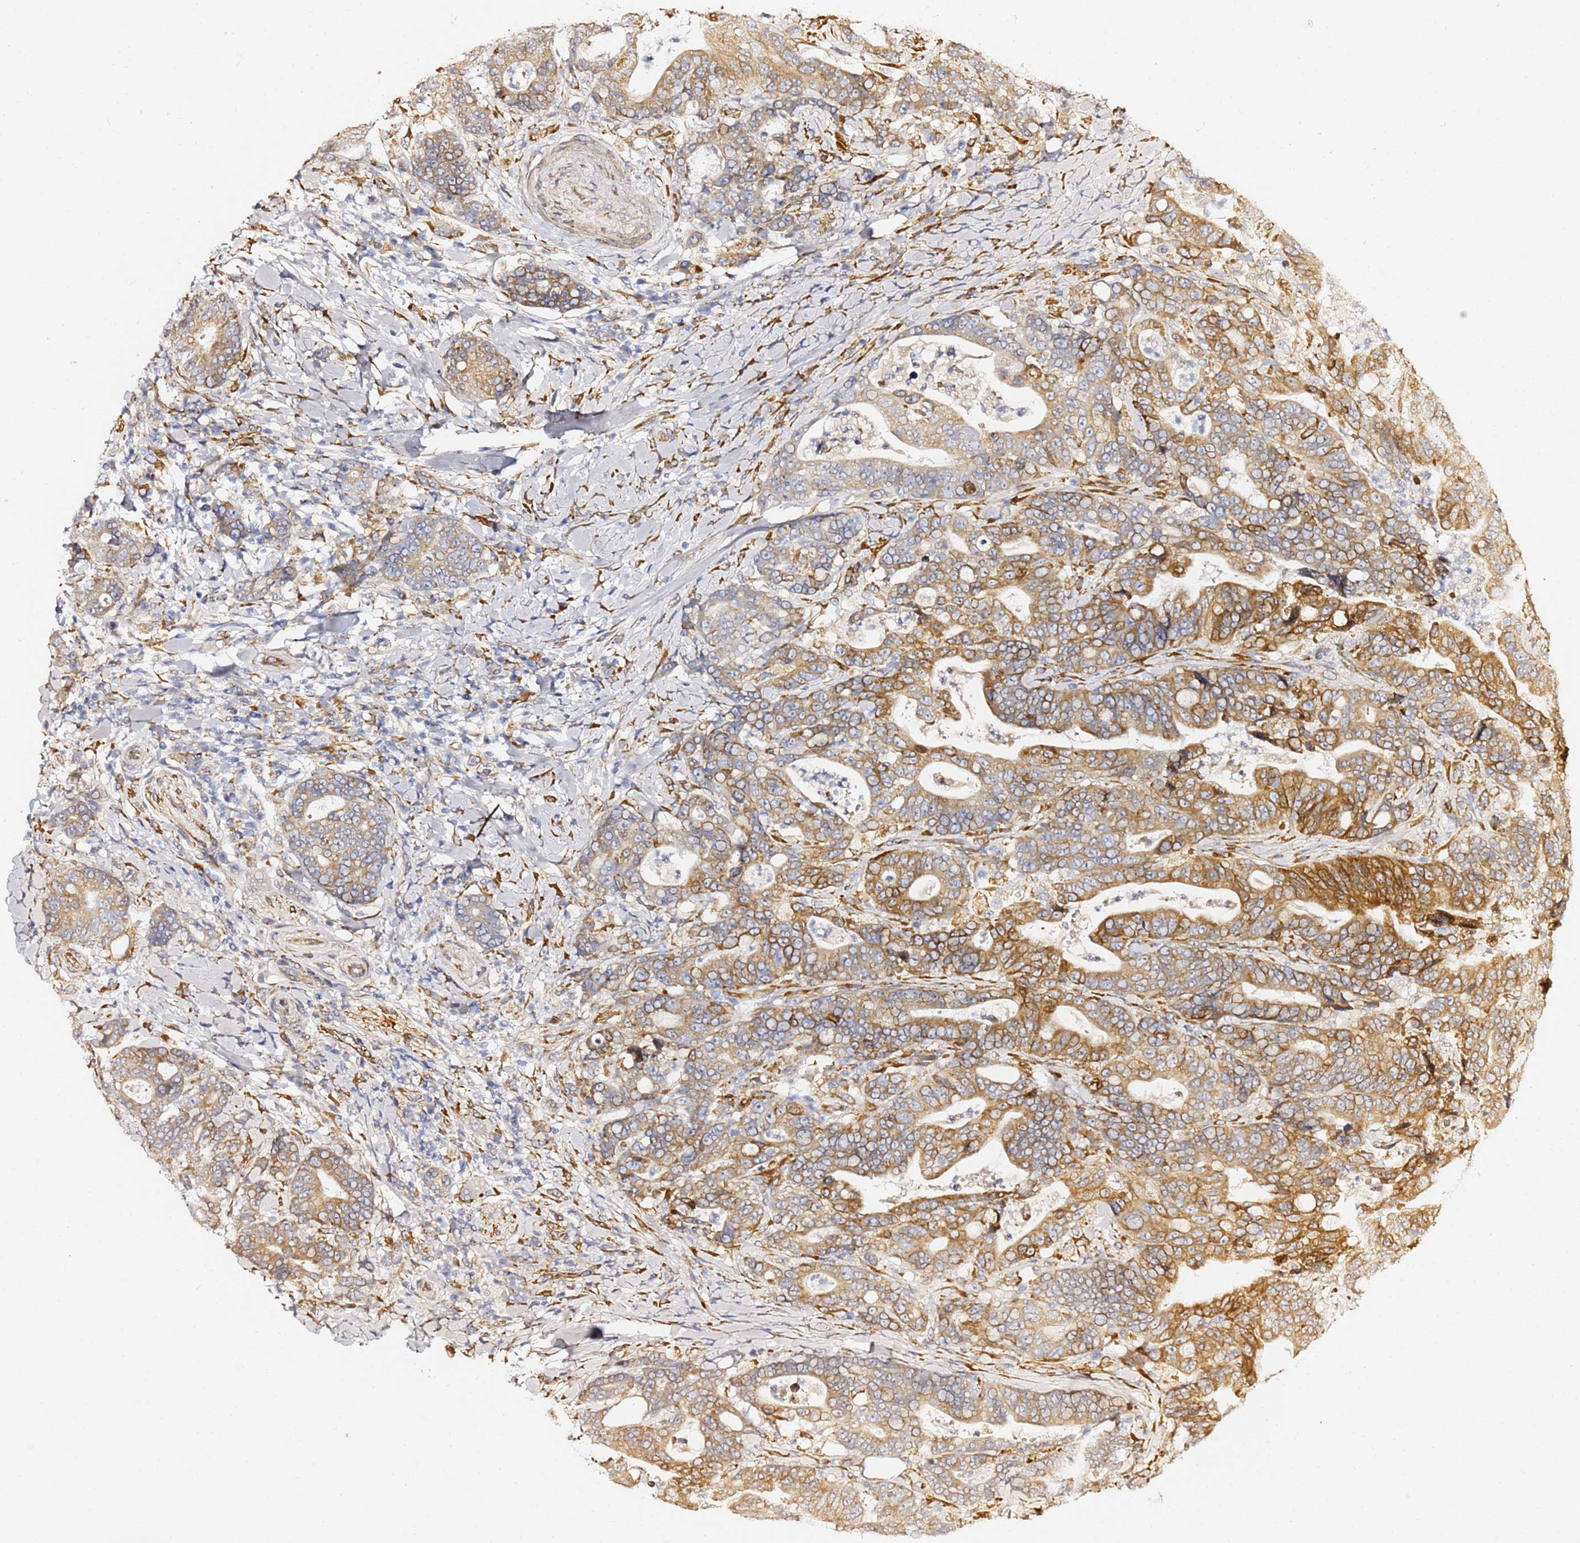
{"staining": {"intensity": "strong", "quantity": ">75%", "location": "cytoplasmic/membranous"}, "tissue": "colorectal cancer", "cell_type": "Tumor cells", "image_type": "cancer", "snomed": [{"axis": "morphology", "description": "Adenocarcinoma, NOS"}, {"axis": "topography", "description": "Colon"}], "caption": "This is a micrograph of IHC staining of colorectal cancer, which shows strong positivity in the cytoplasmic/membranous of tumor cells.", "gene": "GDAP2", "patient": {"sex": "female", "age": 82}}